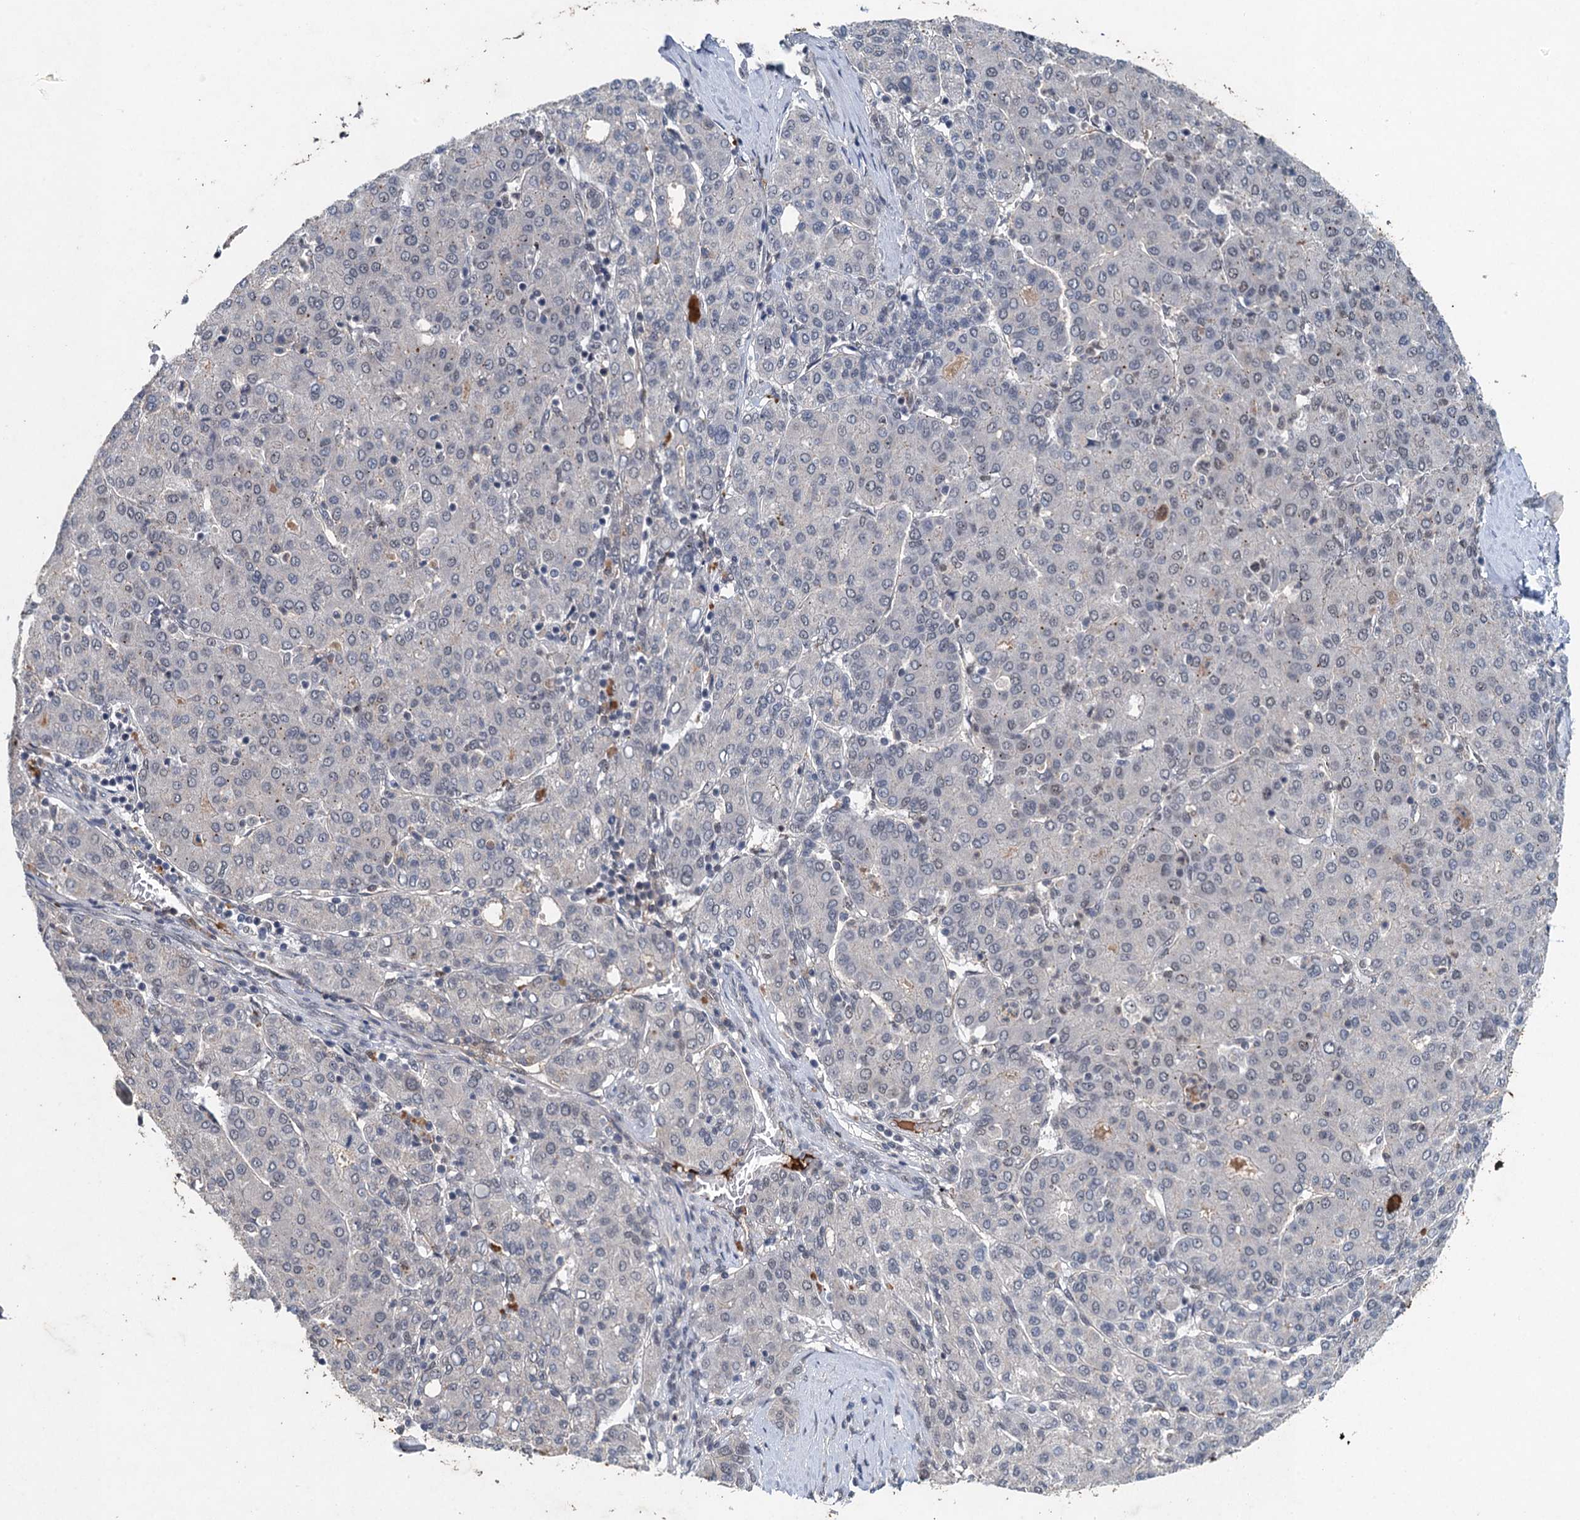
{"staining": {"intensity": "weak", "quantity": "<25%", "location": "nuclear"}, "tissue": "liver cancer", "cell_type": "Tumor cells", "image_type": "cancer", "snomed": [{"axis": "morphology", "description": "Carcinoma, Hepatocellular, NOS"}, {"axis": "topography", "description": "Liver"}], "caption": "Liver cancer (hepatocellular carcinoma) was stained to show a protein in brown. There is no significant staining in tumor cells. (IHC, brightfield microscopy, high magnification).", "gene": "CSTF3", "patient": {"sex": "male", "age": 65}}